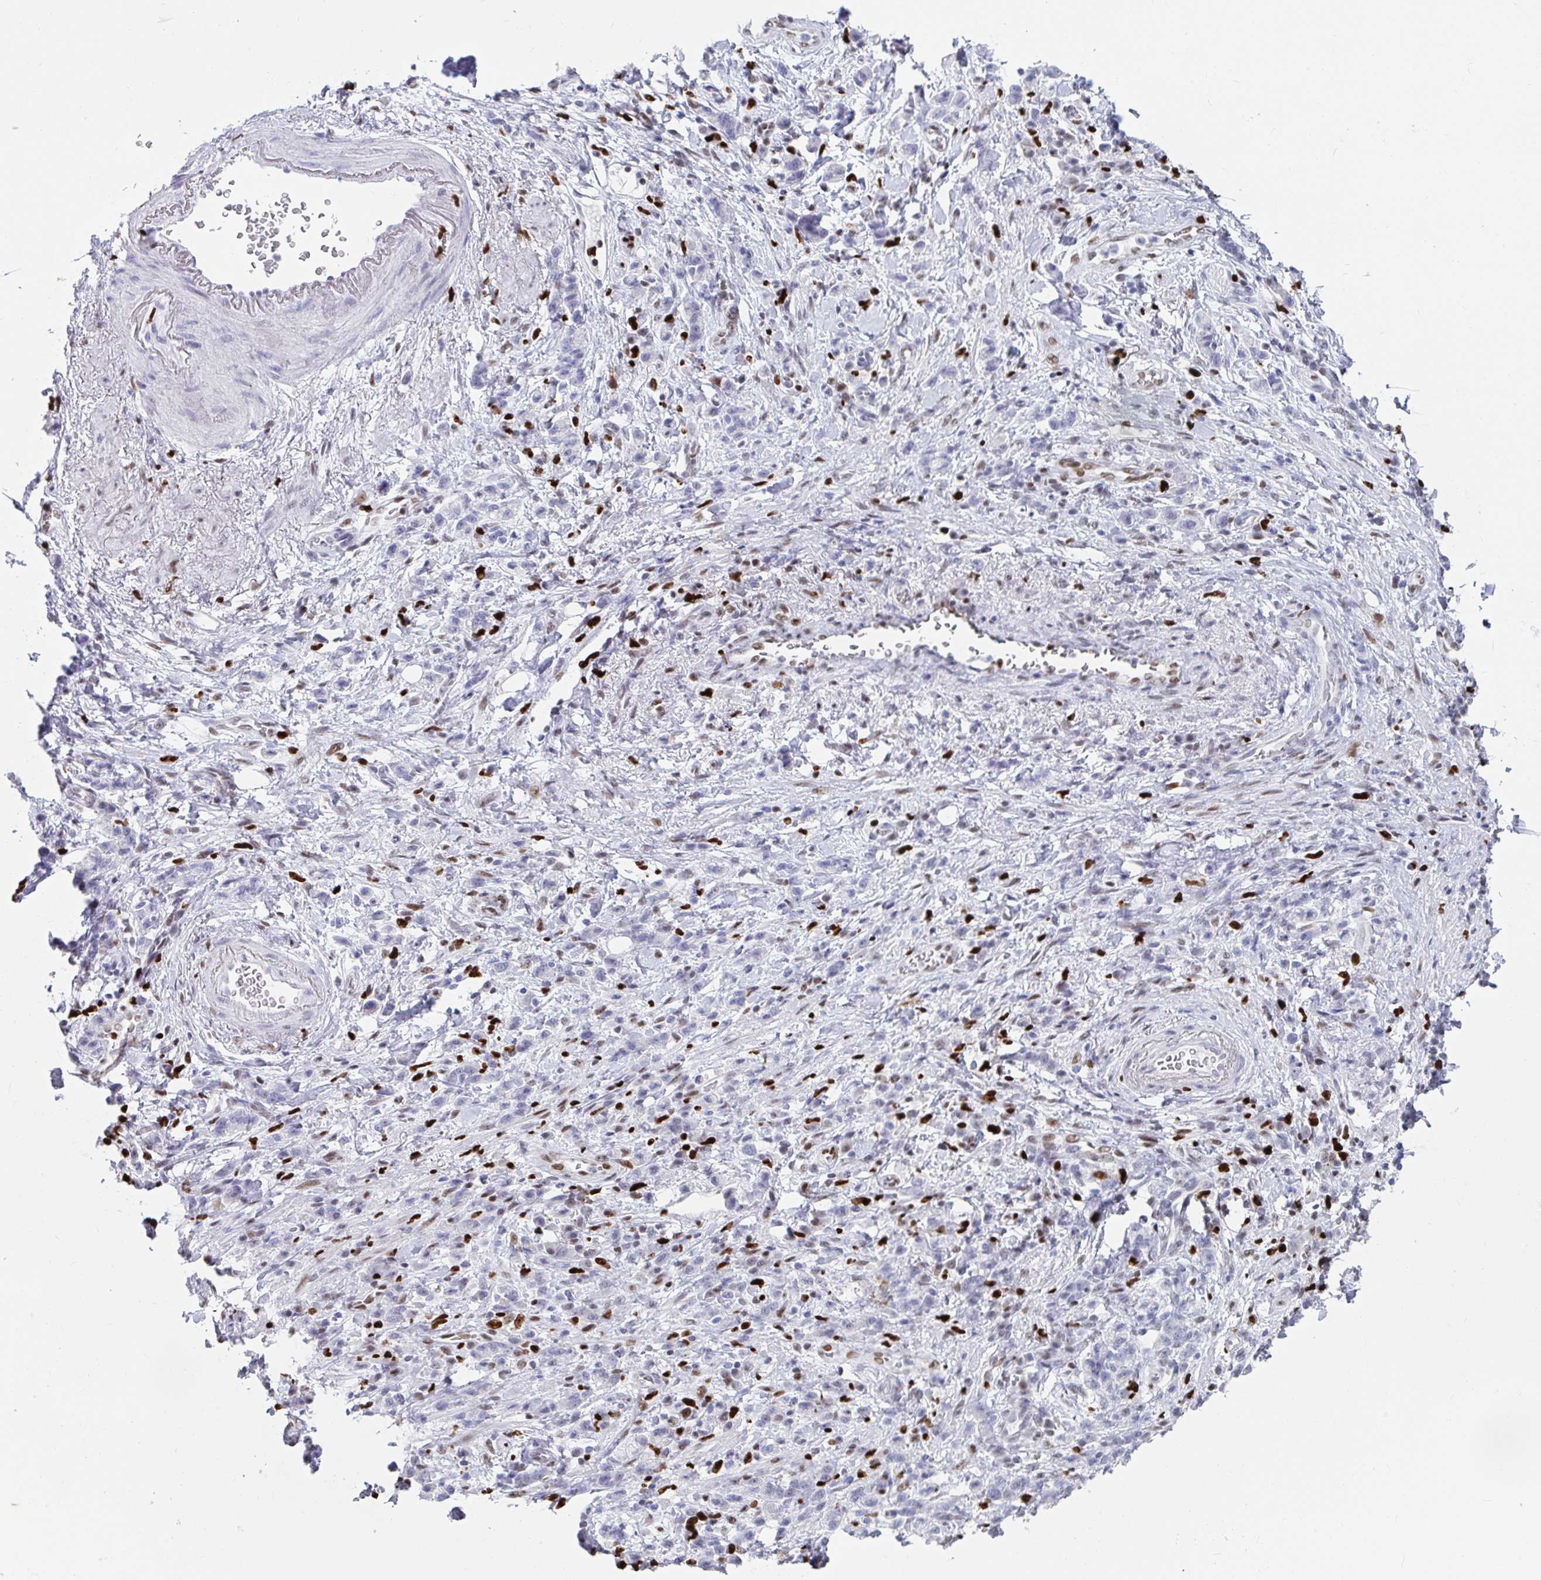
{"staining": {"intensity": "negative", "quantity": "none", "location": "none"}, "tissue": "stomach cancer", "cell_type": "Tumor cells", "image_type": "cancer", "snomed": [{"axis": "morphology", "description": "Adenocarcinoma, NOS"}, {"axis": "topography", "description": "Stomach"}], "caption": "Tumor cells show no significant positivity in stomach adenocarcinoma.", "gene": "ZNF586", "patient": {"sex": "male", "age": 77}}